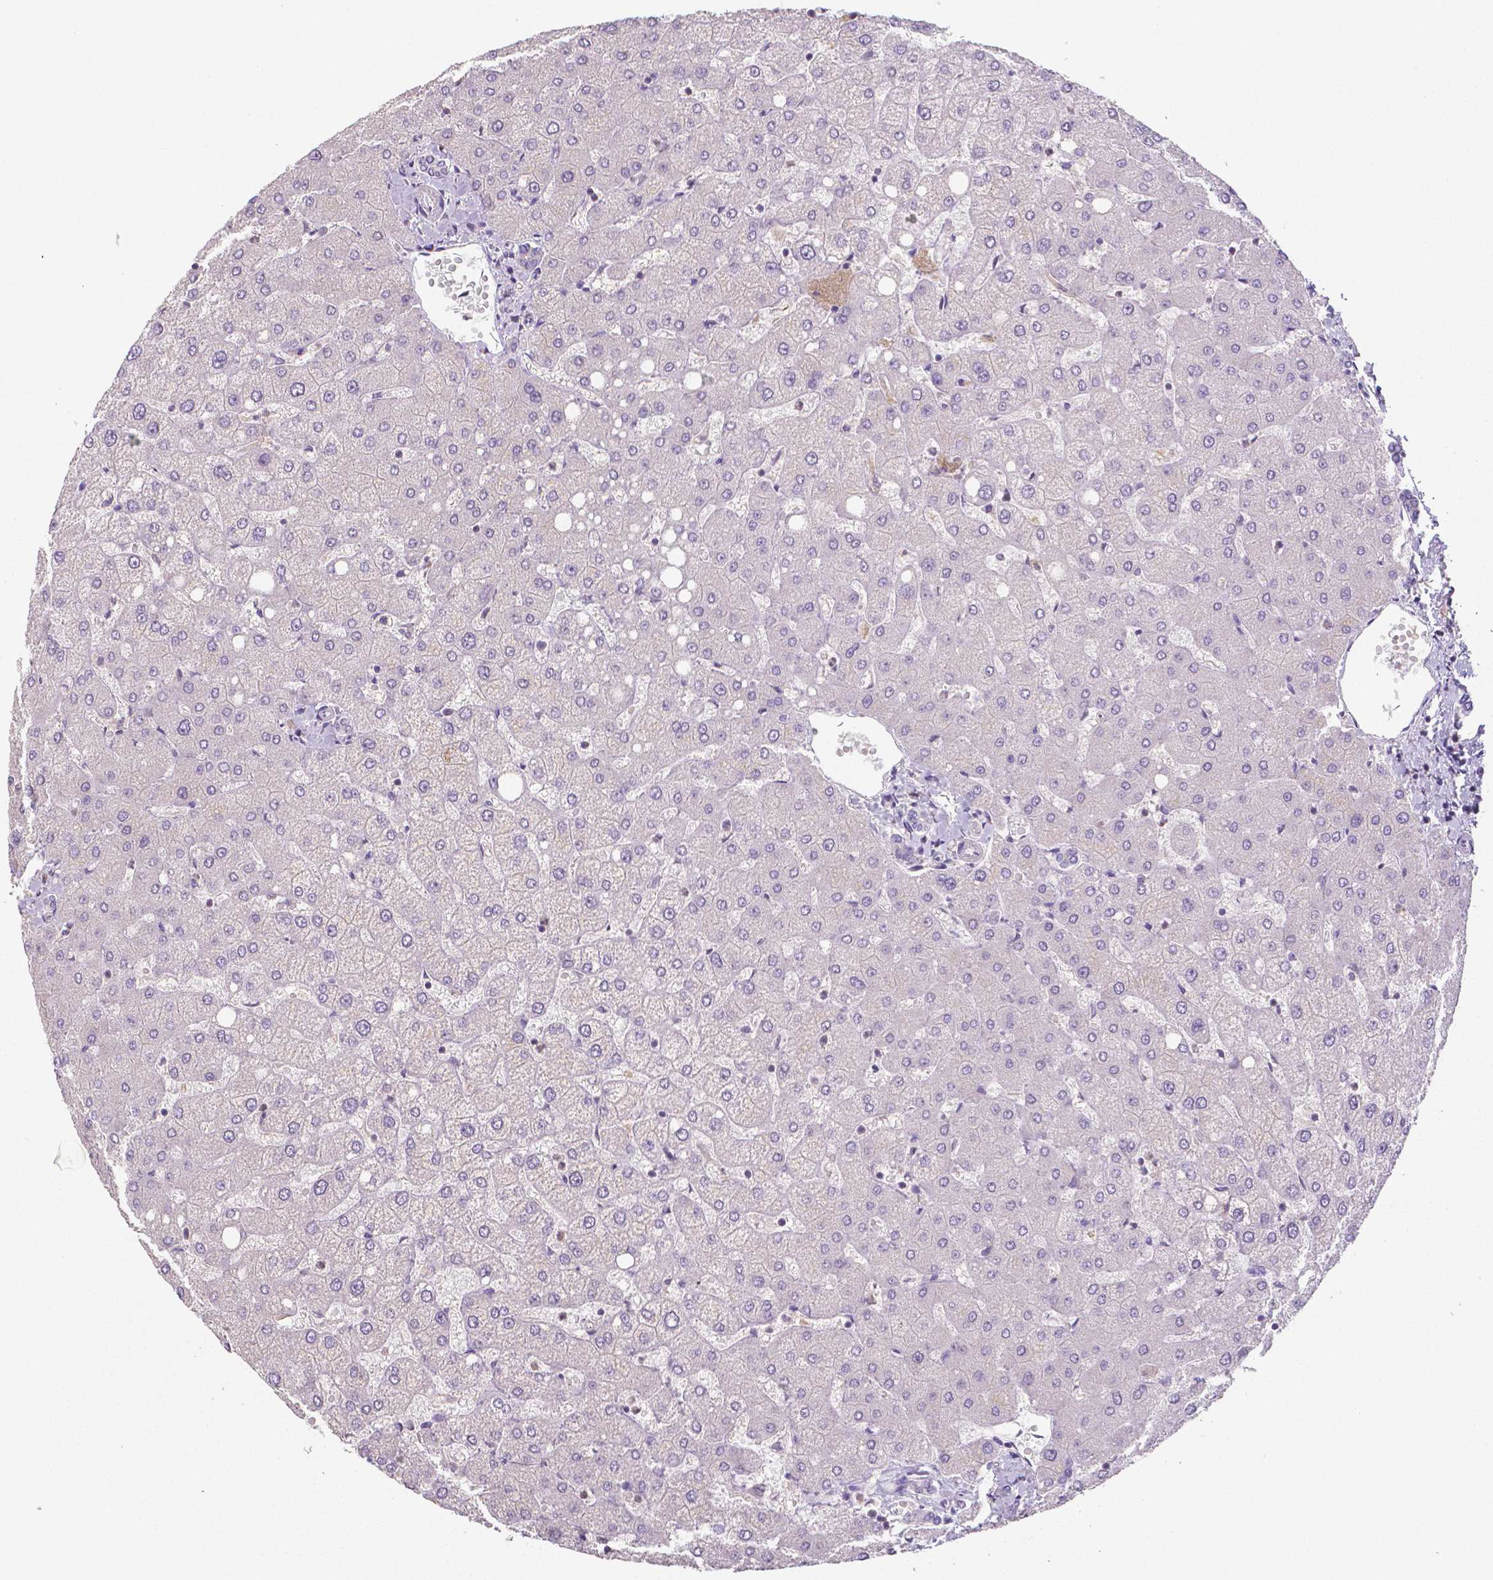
{"staining": {"intensity": "negative", "quantity": "none", "location": "none"}, "tissue": "liver", "cell_type": "Cholangiocytes", "image_type": "normal", "snomed": [{"axis": "morphology", "description": "Normal tissue, NOS"}, {"axis": "topography", "description": "Liver"}], "caption": "A micrograph of human liver is negative for staining in cholangiocytes. (DAB (3,3'-diaminobenzidine) IHC visualized using brightfield microscopy, high magnification).", "gene": "CRMP1", "patient": {"sex": "female", "age": 54}}